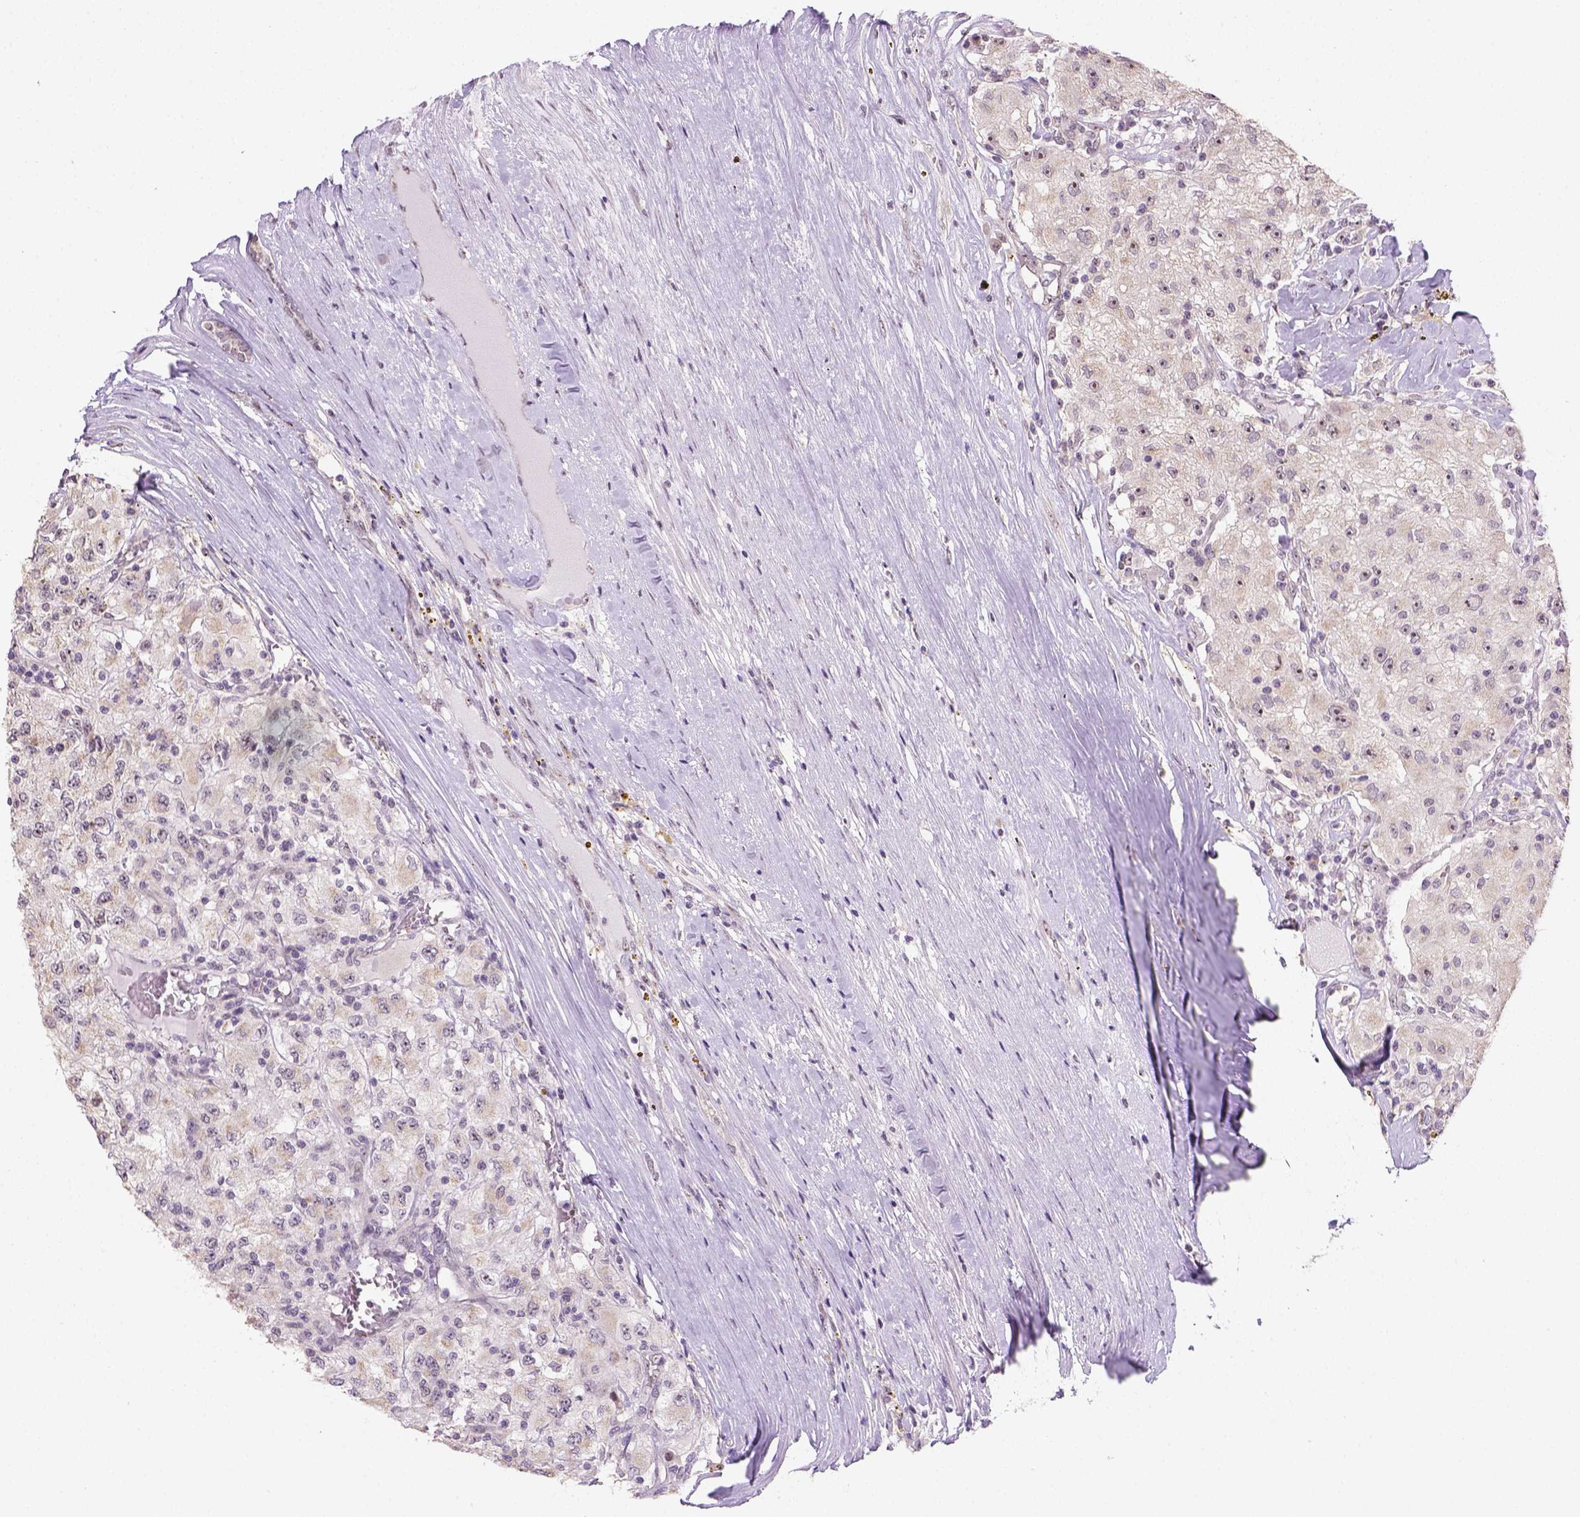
{"staining": {"intensity": "negative", "quantity": "none", "location": "none"}, "tissue": "renal cancer", "cell_type": "Tumor cells", "image_type": "cancer", "snomed": [{"axis": "morphology", "description": "Adenocarcinoma, NOS"}, {"axis": "topography", "description": "Kidney"}], "caption": "Immunohistochemical staining of adenocarcinoma (renal) demonstrates no significant staining in tumor cells.", "gene": "DDX50", "patient": {"sex": "female", "age": 67}}